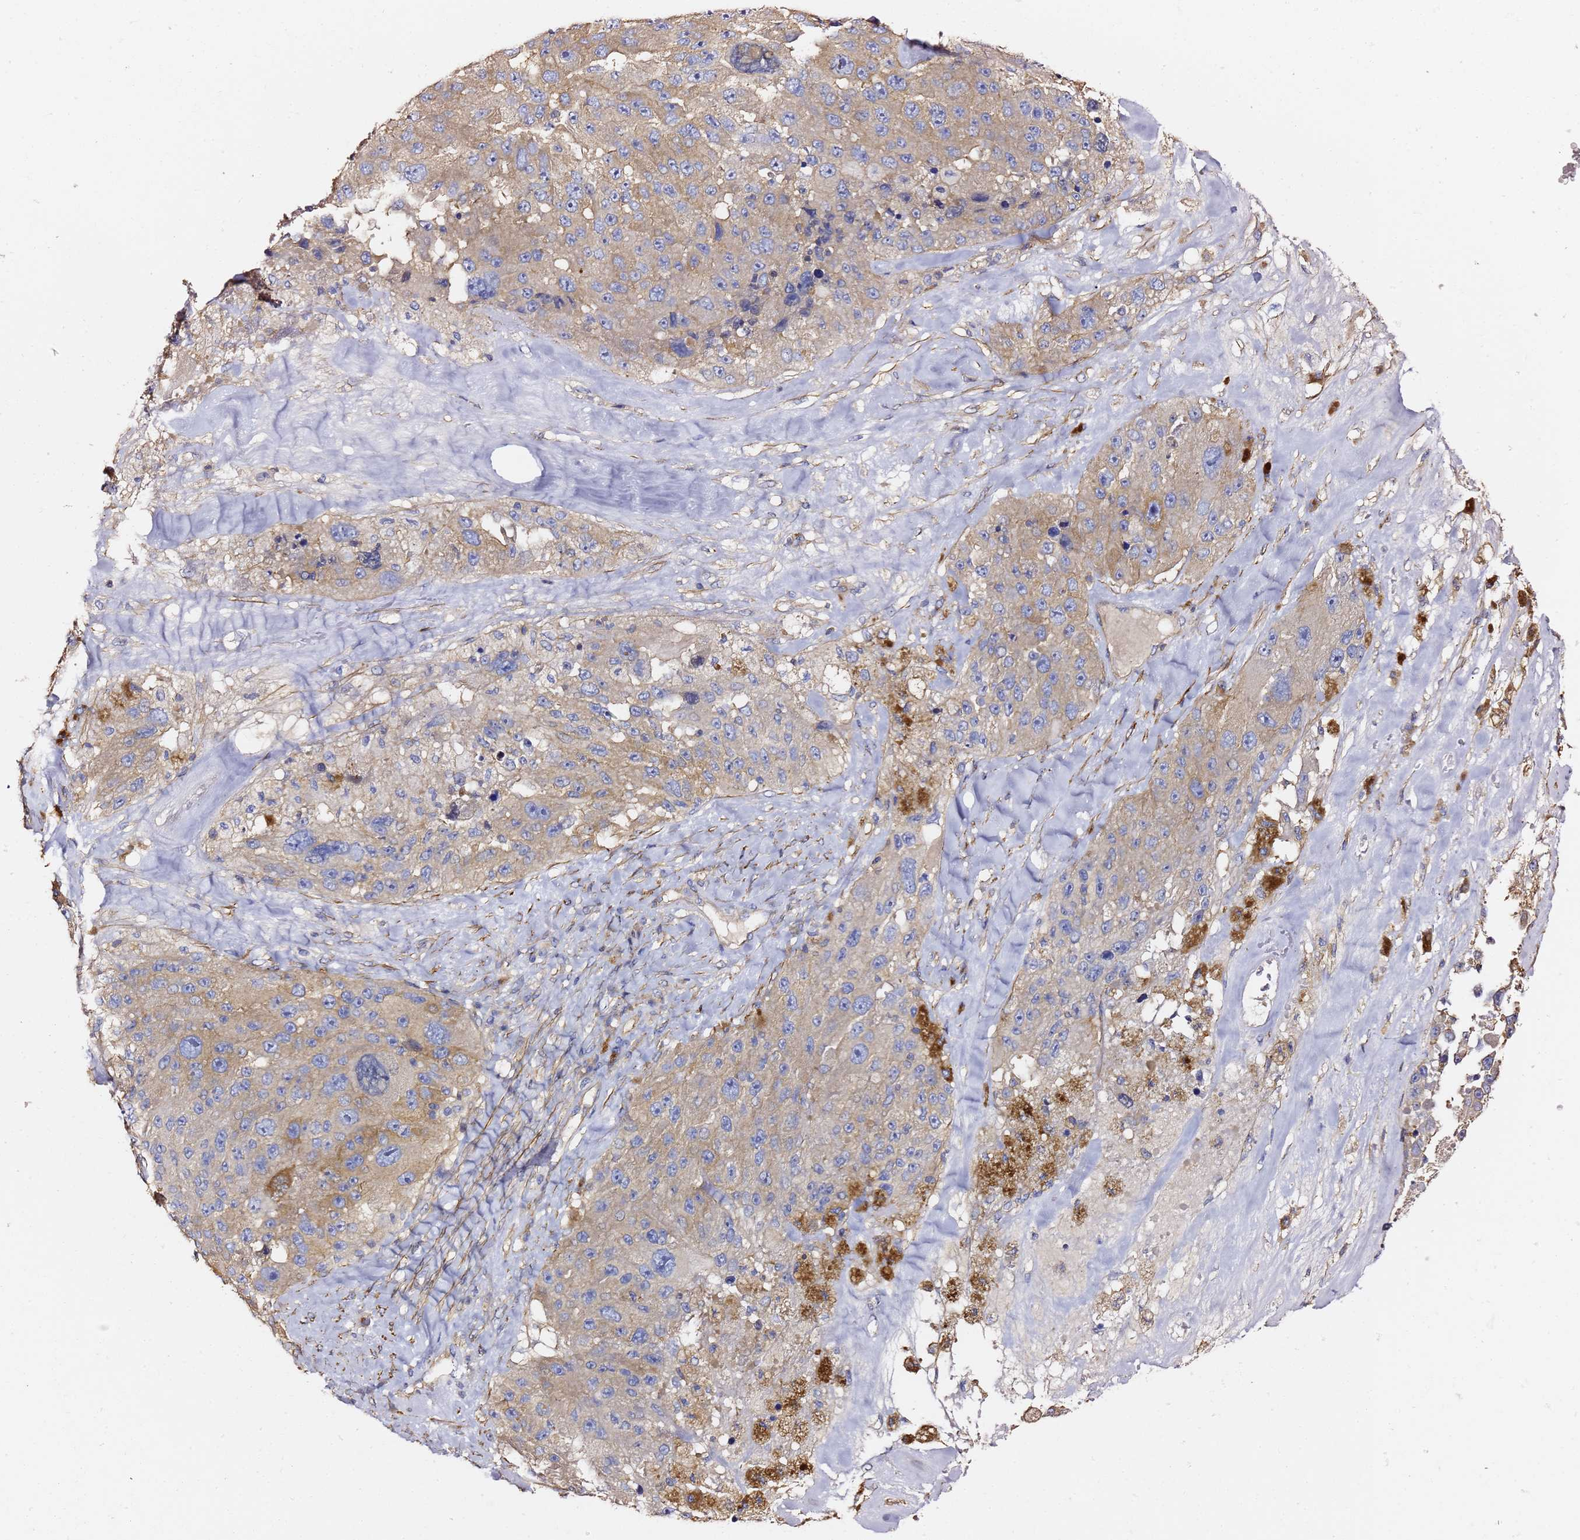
{"staining": {"intensity": "moderate", "quantity": ">75%", "location": "cytoplasmic/membranous"}, "tissue": "melanoma", "cell_type": "Tumor cells", "image_type": "cancer", "snomed": [{"axis": "morphology", "description": "Malignant melanoma, Metastatic site"}, {"axis": "topography", "description": "Lymph node"}], "caption": "Malignant melanoma (metastatic site) stained with immunohistochemistry exhibits moderate cytoplasmic/membranous staining in approximately >75% of tumor cells. (DAB = brown stain, brightfield microscopy at high magnification).", "gene": "ZFP36L2", "patient": {"sex": "male", "age": 62}}